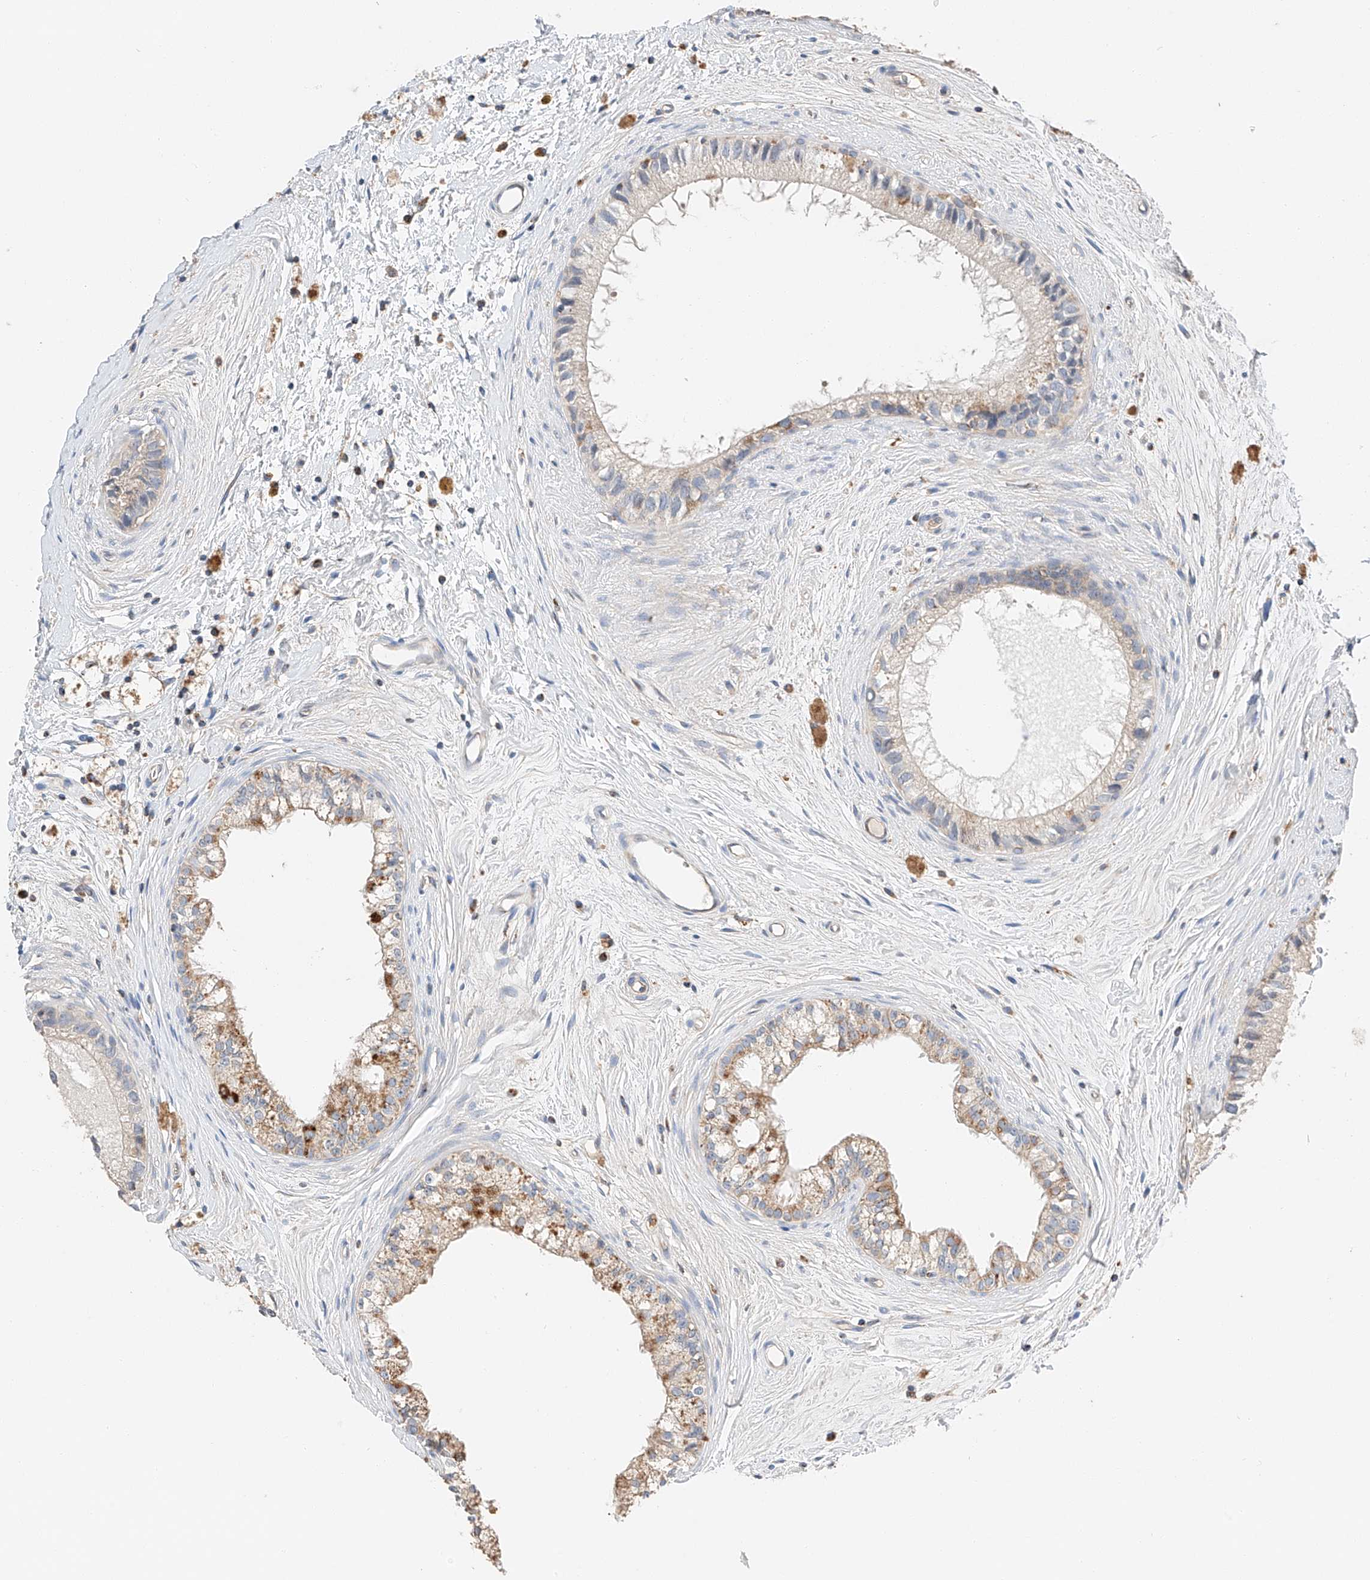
{"staining": {"intensity": "negative", "quantity": "none", "location": "none"}, "tissue": "epididymis", "cell_type": "Glandular cells", "image_type": "normal", "snomed": [{"axis": "morphology", "description": "Normal tissue, NOS"}, {"axis": "topography", "description": "Epididymis"}], "caption": "IHC photomicrograph of benign human epididymis stained for a protein (brown), which displays no expression in glandular cells.", "gene": "RUSC1", "patient": {"sex": "male", "age": 80}}